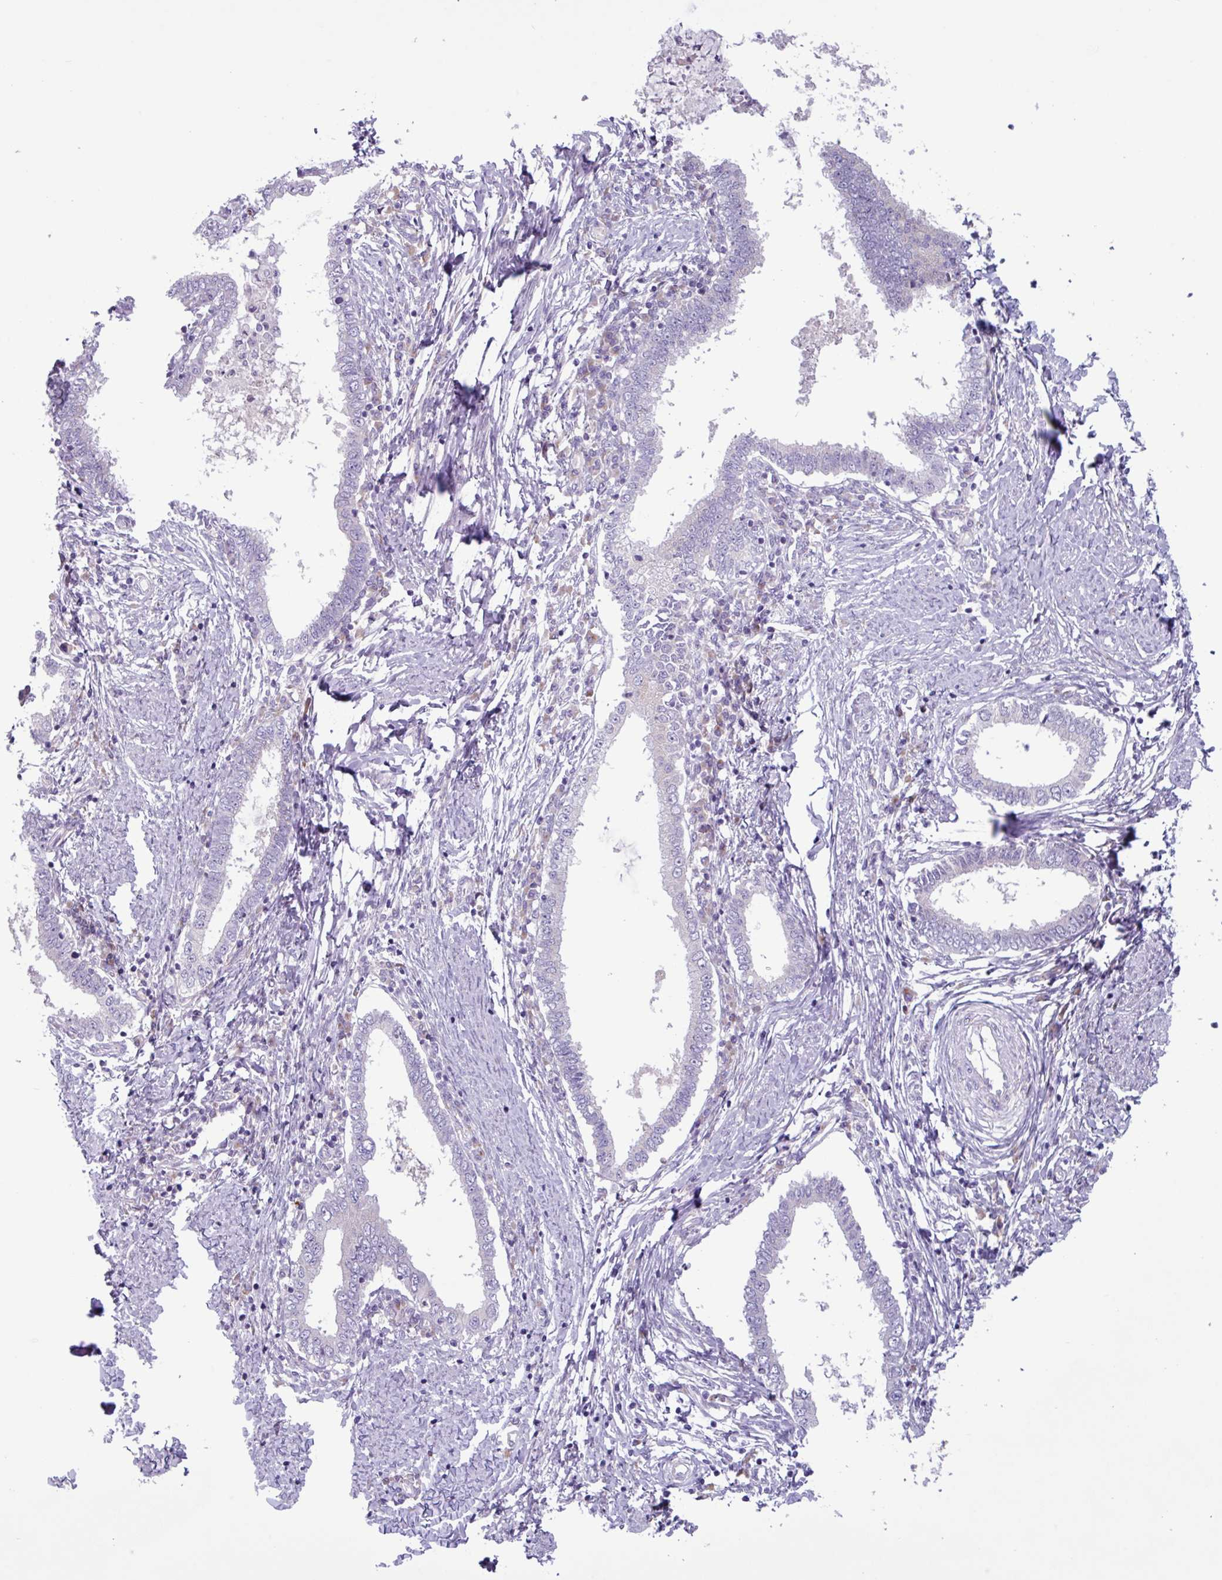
{"staining": {"intensity": "negative", "quantity": "none", "location": "none"}, "tissue": "cervical cancer", "cell_type": "Tumor cells", "image_type": "cancer", "snomed": [{"axis": "morphology", "description": "Adenocarcinoma, NOS"}, {"axis": "topography", "description": "Cervix"}], "caption": "The immunohistochemistry histopathology image has no significant expression in tumor cells of cervical cancer tissue.", "gene": "STIMATE", "patient": {"sex": "female", "age": 36}}